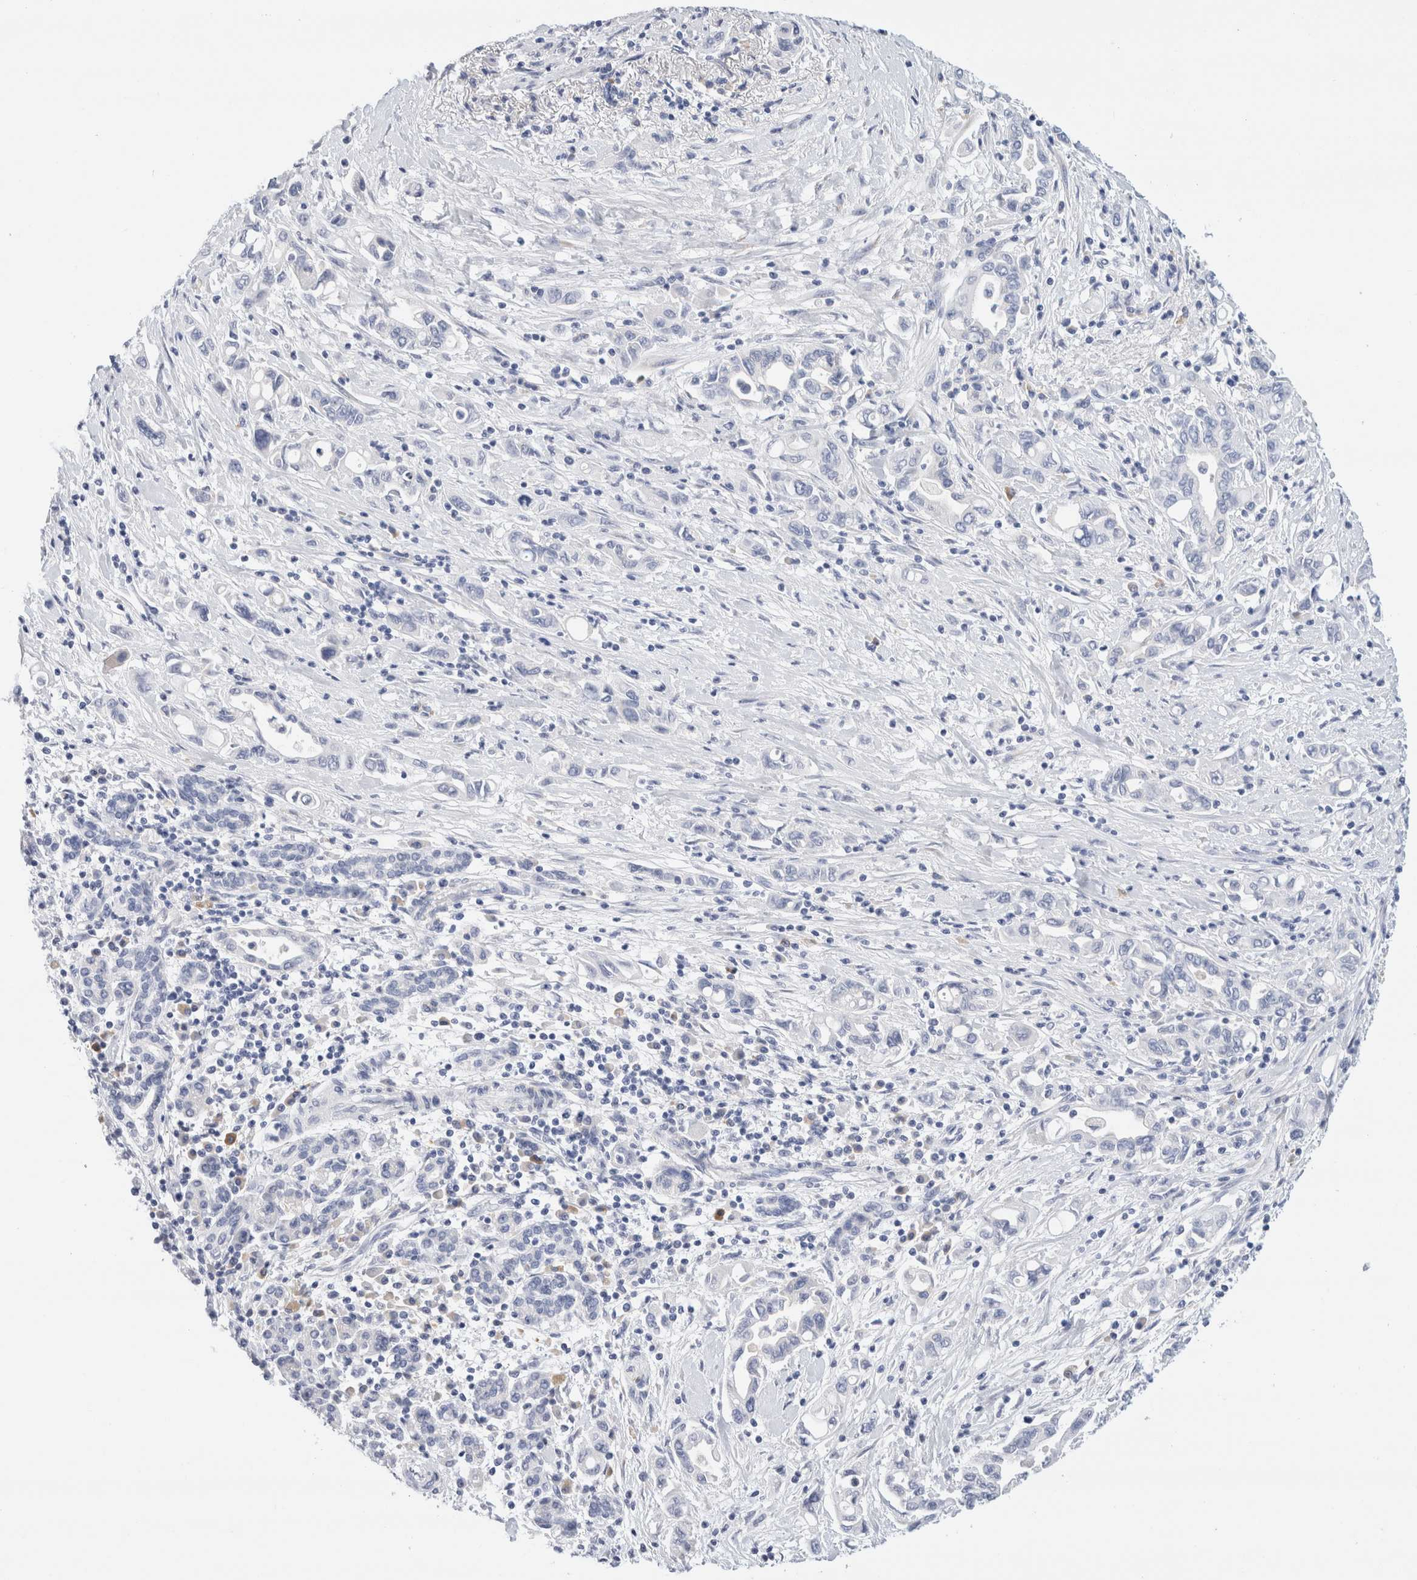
{"staining": {"intensity": "negative", "quantity": "none", "location": "none"}, "tissue": "pancreatic cancer", "cell_type": "Tumor cells", "image_type": "cancer", "snomed": [{"axis": "morphology", "description": "Adenocarcinoma, NOS"}, {"axis": "topography", "description": "Pancreas"}], "caption": "Photomicrograph shows no protein staining in tumor cells of adenocarcinoma (pancreatic) tissue.", "gene": "GADD45G", "patient": {"sex": "female", "age": 57}}